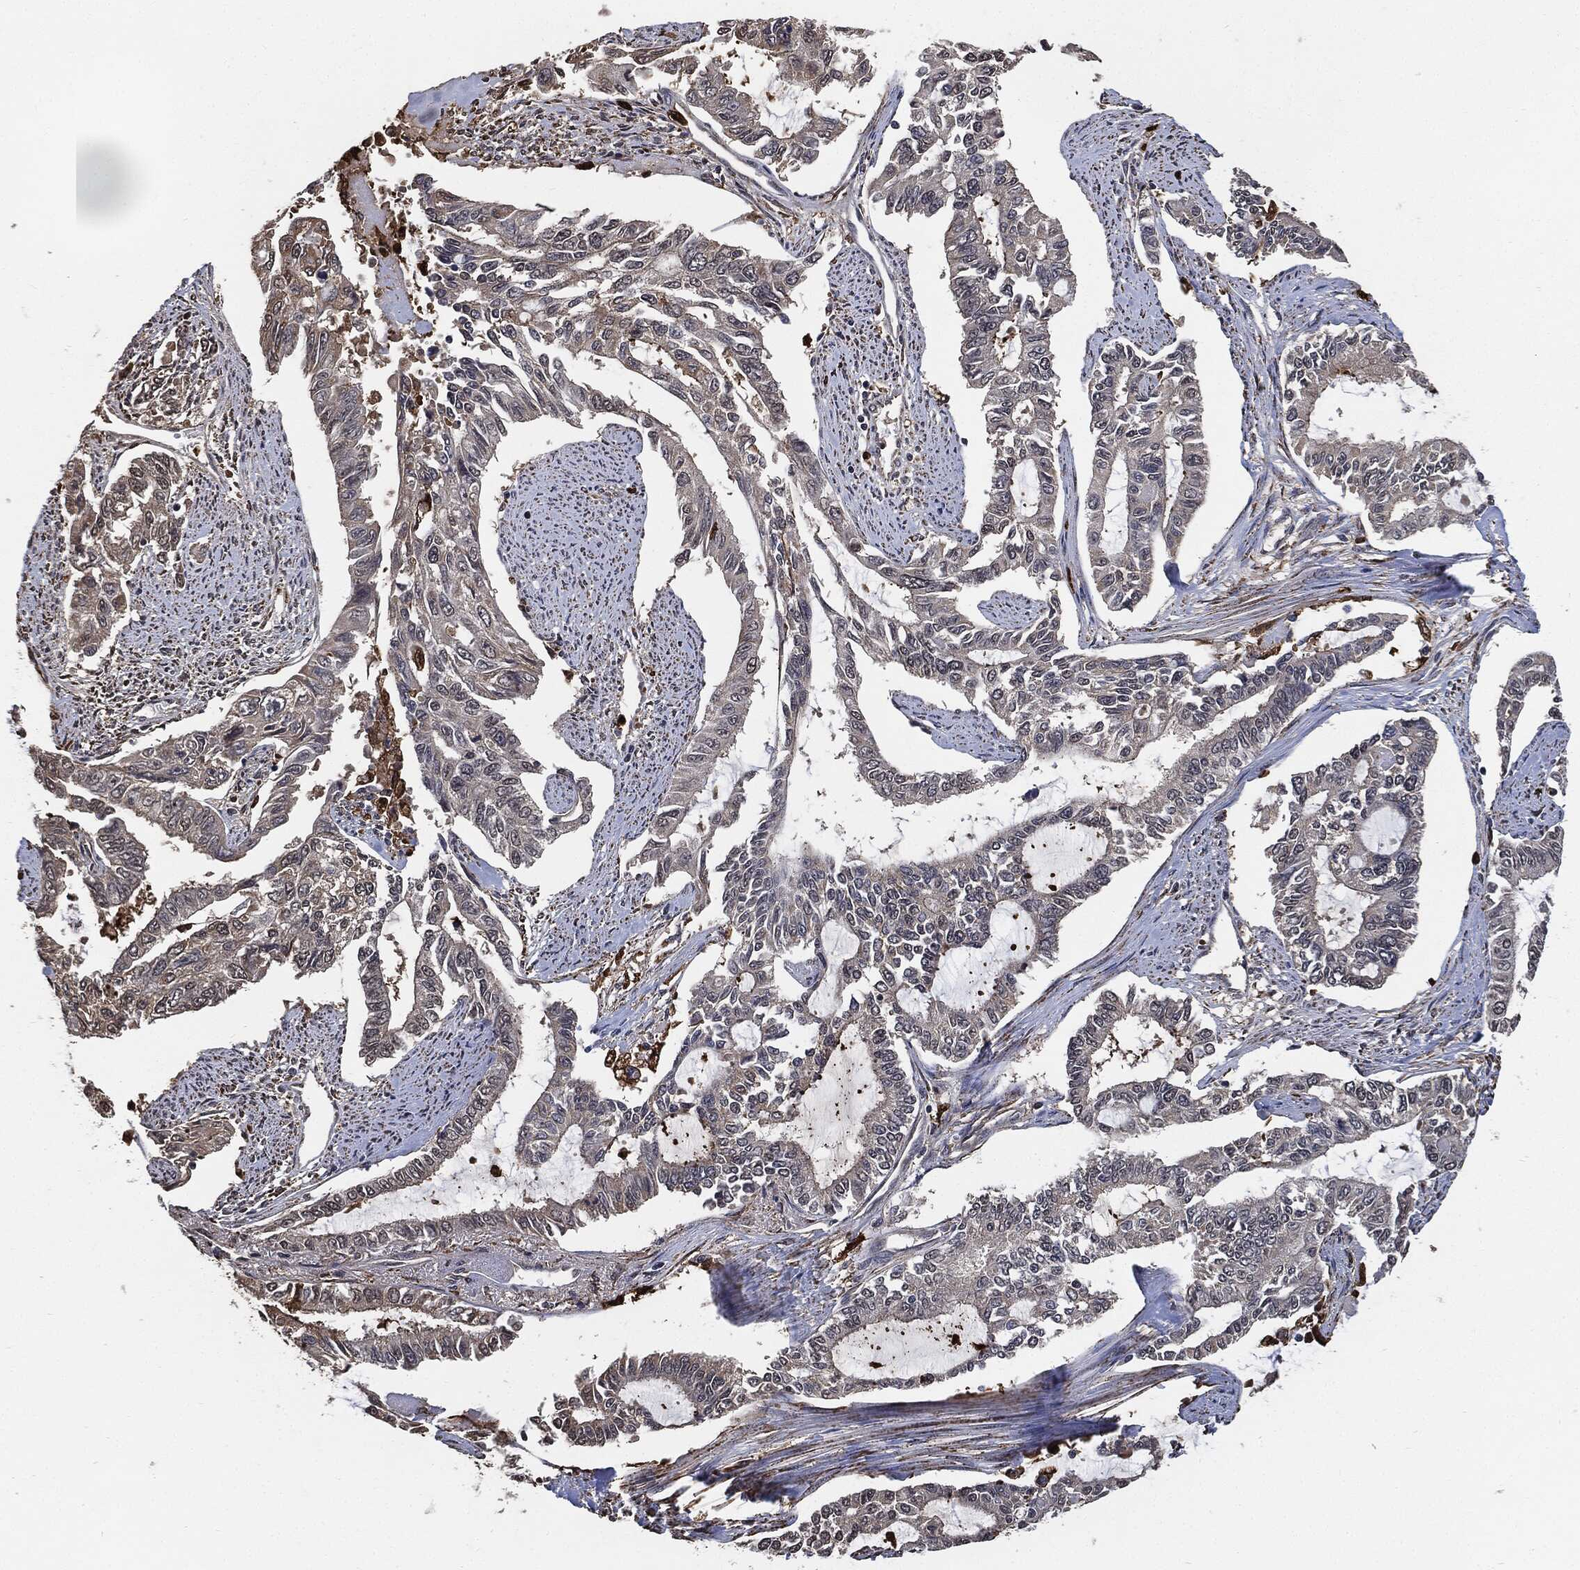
{"staining": {"intensity": "negative", "quantity": "none", "location": "none"}, "tissue": "endometrial cancer", "cell_type": "Tumor cells", "image_type": "cancer", "snomed": [{"axis": "morphology", "description": "Adenocarcinoma, NOS"}, {"axis": "topography", "description": "Uterus"}], "caption": "A high-resolution histopathology image shows immunohistochemistry (IHC) staining of endometrial adenocarcinoma, which demonstrates no significant positivity in tumor cells.", "gene": "S100A9", "patient": {"sex": "female", "age": 59}}